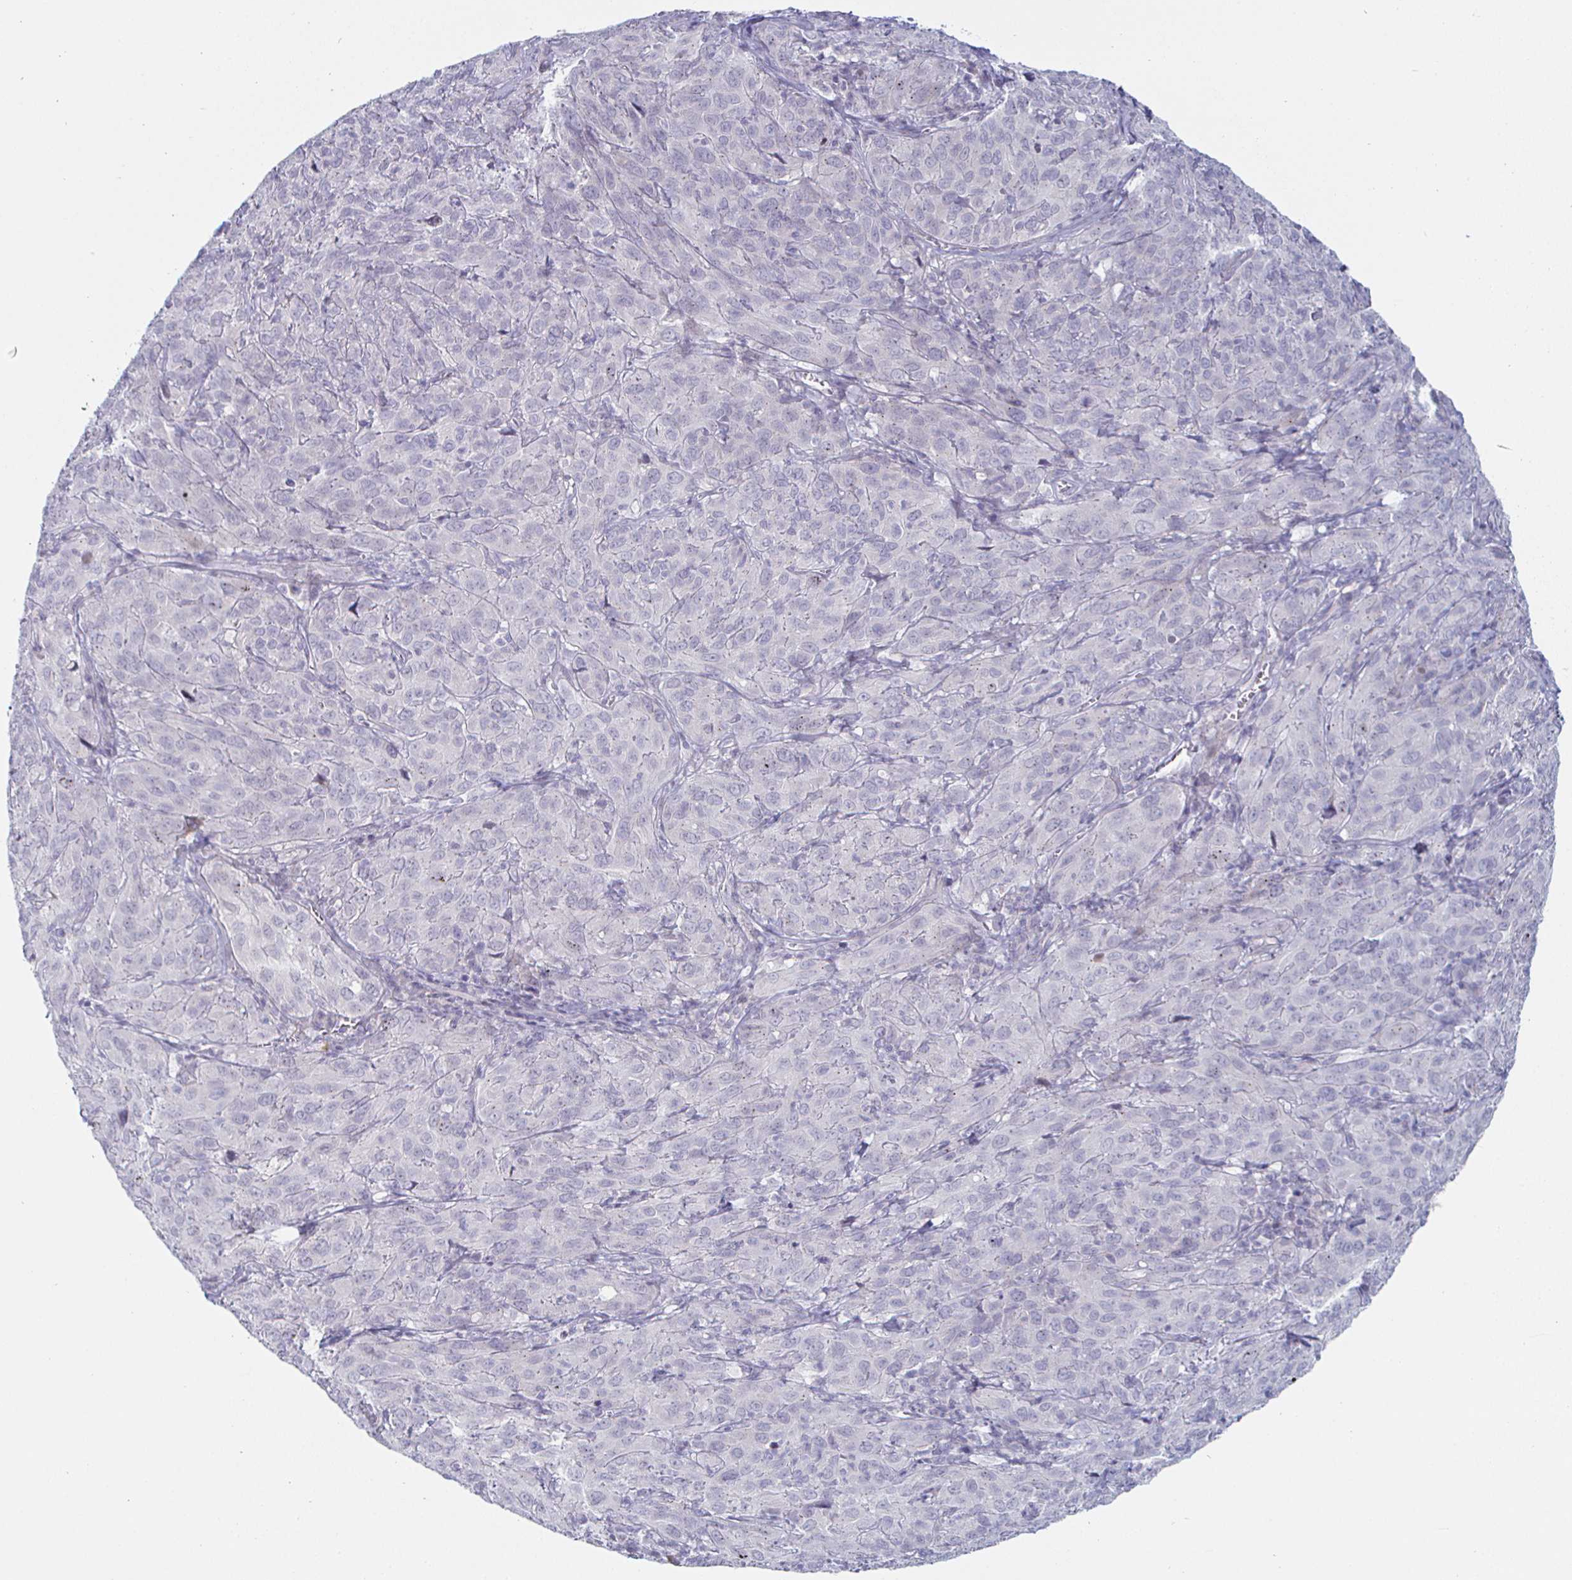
{"staining": {"intensity": "negative", "quantity": "none", "location": "none"}, "tissue": "cervical cancer", "cell_type": "Tumor cells", "image_type": "cancer", "snomed": [{"axis": "morphology", "description": "Normal tissue, NOS"}, {"axis": "morphology", "description": "Squamous cell carcinoma, NOS"}, {"axis": "topography", "description": "Cervix"}], "caption": "DAB immunohistochemical staining of human cervical cancer exhibits no significant expression in tumor cells.", "gene": "DMRTB1", "patient": {"sex": "female", "age": 51}}